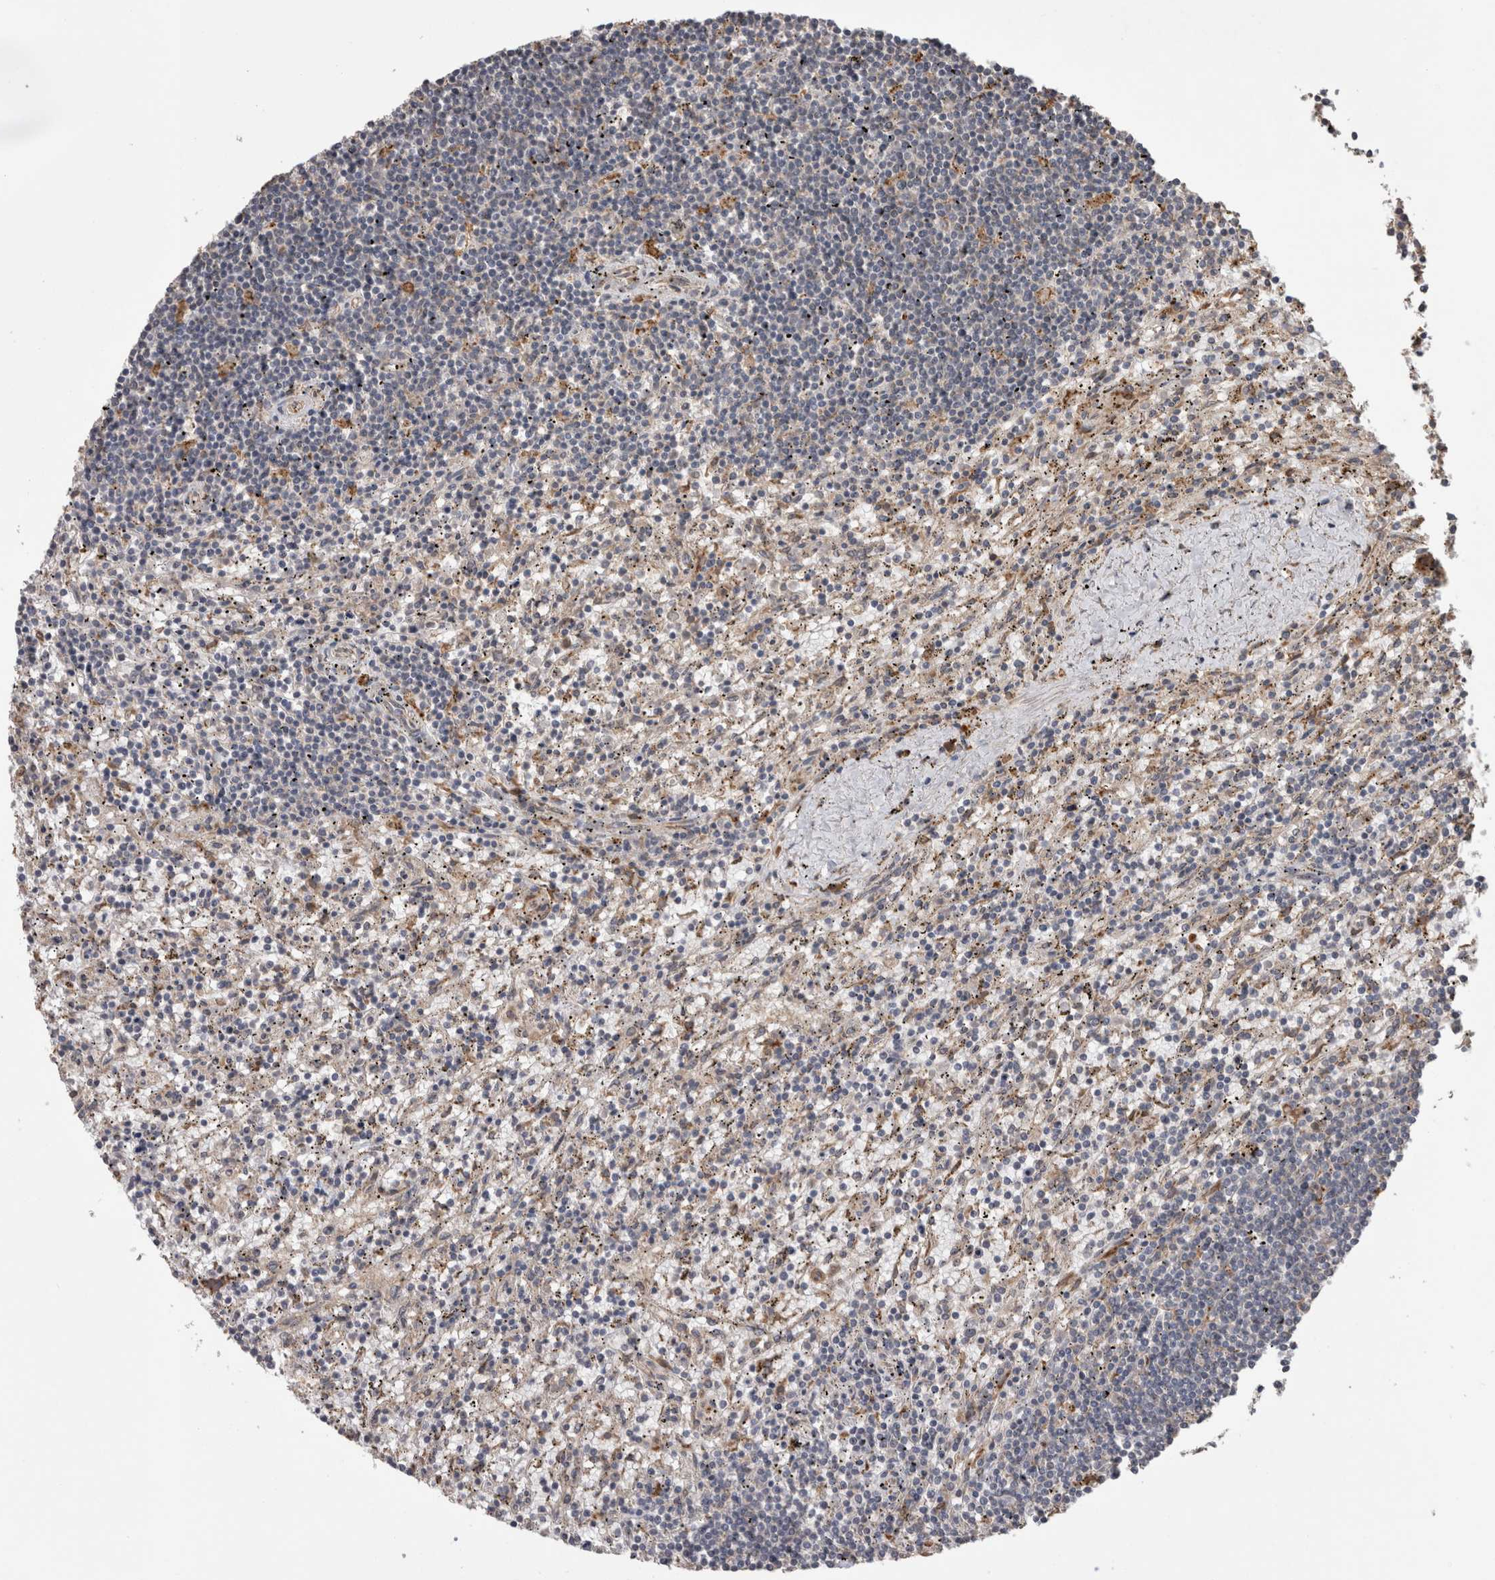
{"staining": {"intensity": "weak", "quantity": "<25%", "location": "cytoplasmic/membranous"}, "tissue": "lymphoma", "cell_type": "Tumor cells", "image_type": "cancer", "snomed": [{"axis": "morphology", "description": "Malignant lymphoma, non-Hodgkin's type, Low grade"}, {"axis": "topography", "description": "Spleen"}], "caption": "Micrograph shows no significant protein staining in tumor cells of low-grade malignant lymphoma, non-Hodgkin's type. The staining was performed using DAB (3,3'-diaminobenzidine) to visualize the protein expression in brown, while the nuclei were stained in blue with hematoxylin (Magnification: 20x).", "gene": "TBCE", "patient": {"sex": "male", "age": 76}}